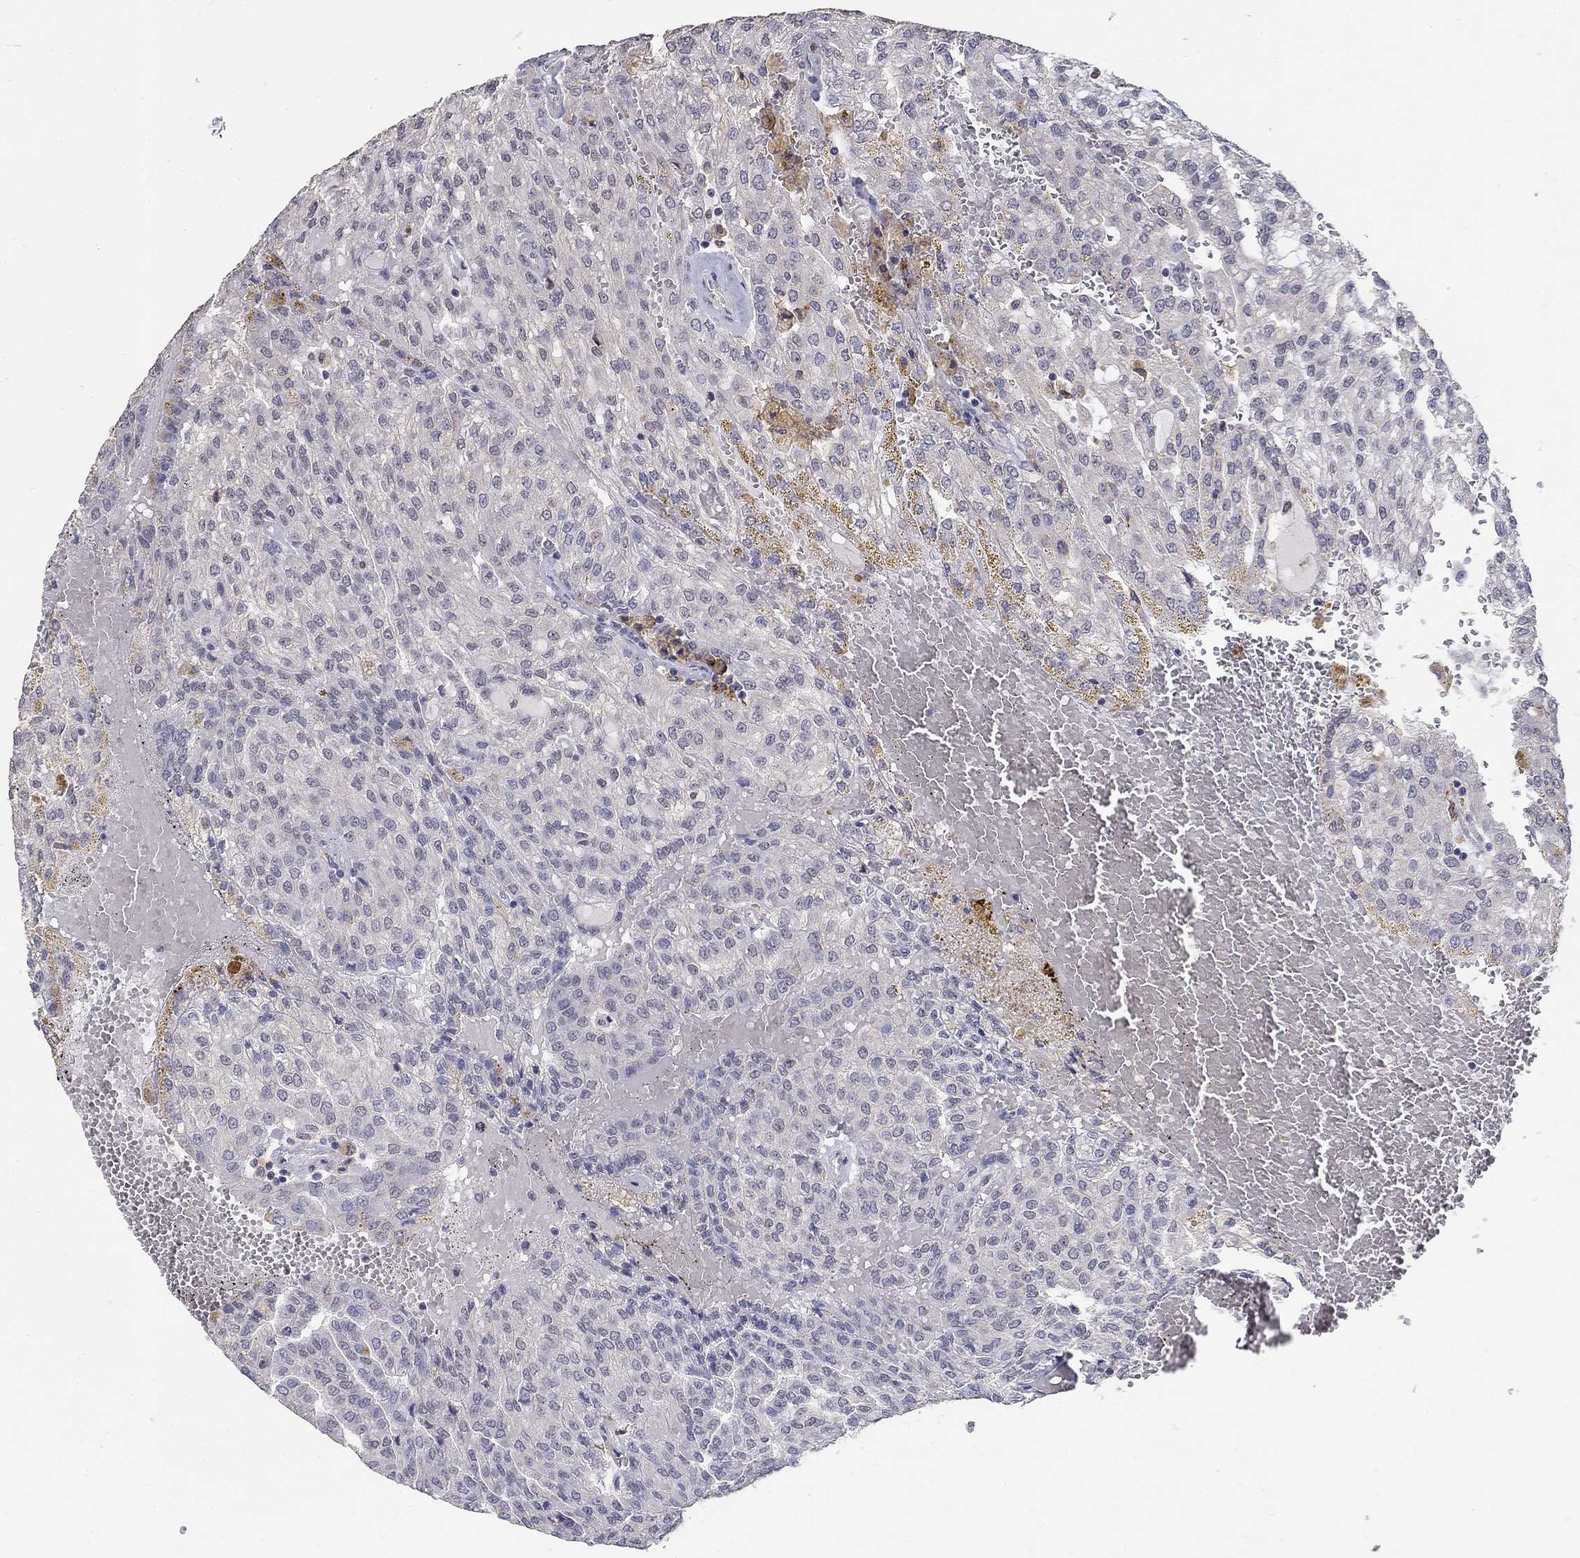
{"staining": {"intensity": "negative", "quantity": "none", "location": "none"}, "tissue": "renal cancer", "cell_type": "Tumor cells", "image_type": "cancer", "snomed": [{"axis": "morphology", "description": "Adenocarcinoma, NOS"}, {"axis": "topography", "description": "Kidney"}], "caption": "Photomicrograph shows no protein staining in tumor cells of renal cancer (adenocarcinoma) tissue. (Stains: DAB IHC with hematoxylin counter stain, Microscopy: brightfield microscopy at high magnification).", "gene": "GRIA3", "patient": {"sex": "male", "age": 63}}